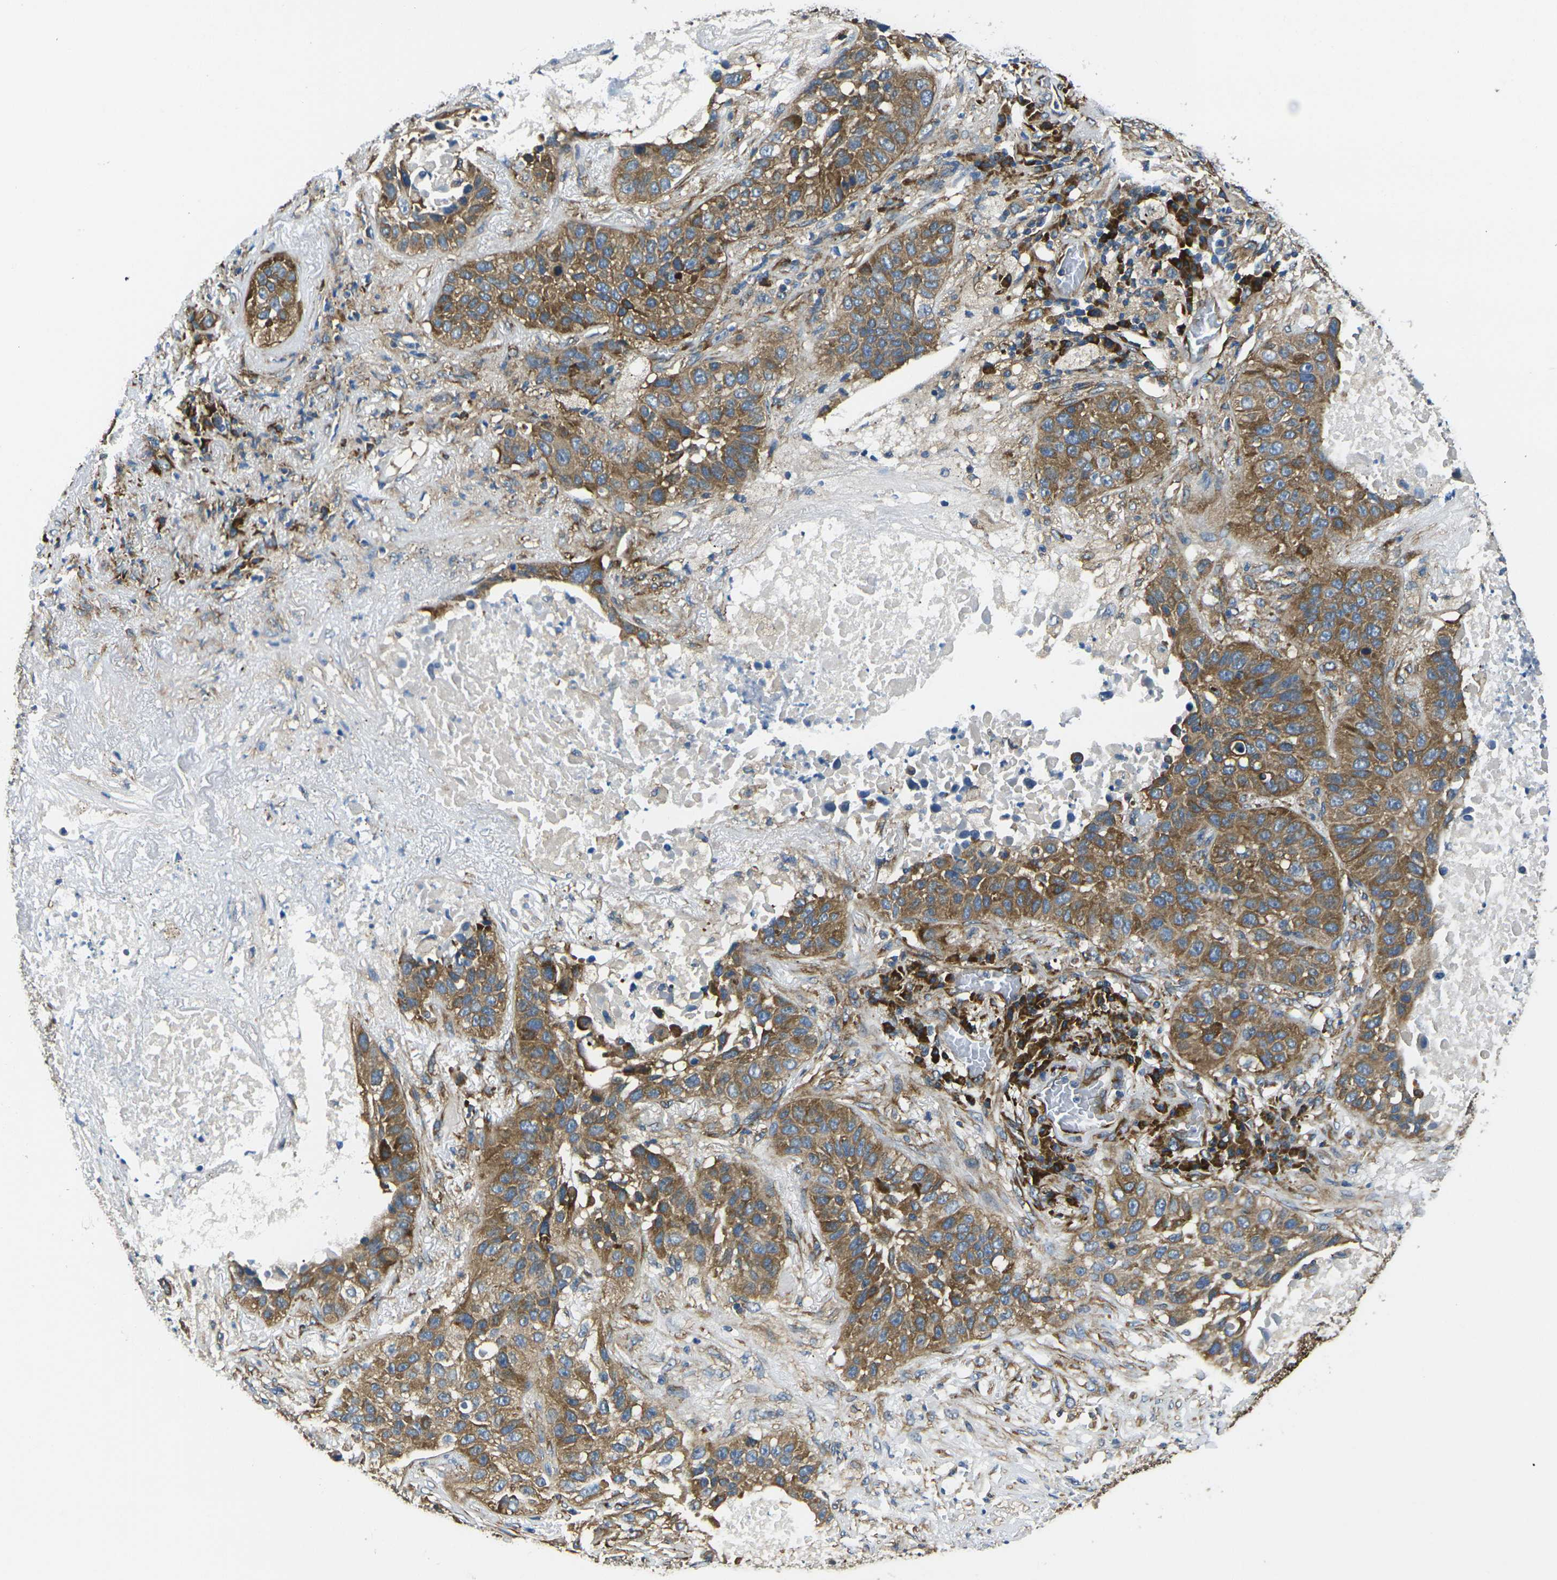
{"staining": {"intensity": "moderate", "quantity": ">75%", "location": "cytoplasmic/membranous"}, "tissue": "lung cancer", "cell_type": "Tumor cells", "image_type": "cancer", "snomed": [{"axis": "morphology", "description": "Squamous cell carcinoma, NOS"}, {"axis": "topography", "description": "Lung"}], "caption": "The micrograph shows staining of lung cancer, revealing moderate cytoplasmic/membranous protein staining (brown color) within tumor cells. (brown staining indicates protein expression, while blue staining denotes nuclei).", "gene": "RPSA", "patient": {"sex": "male", "age": 57}}